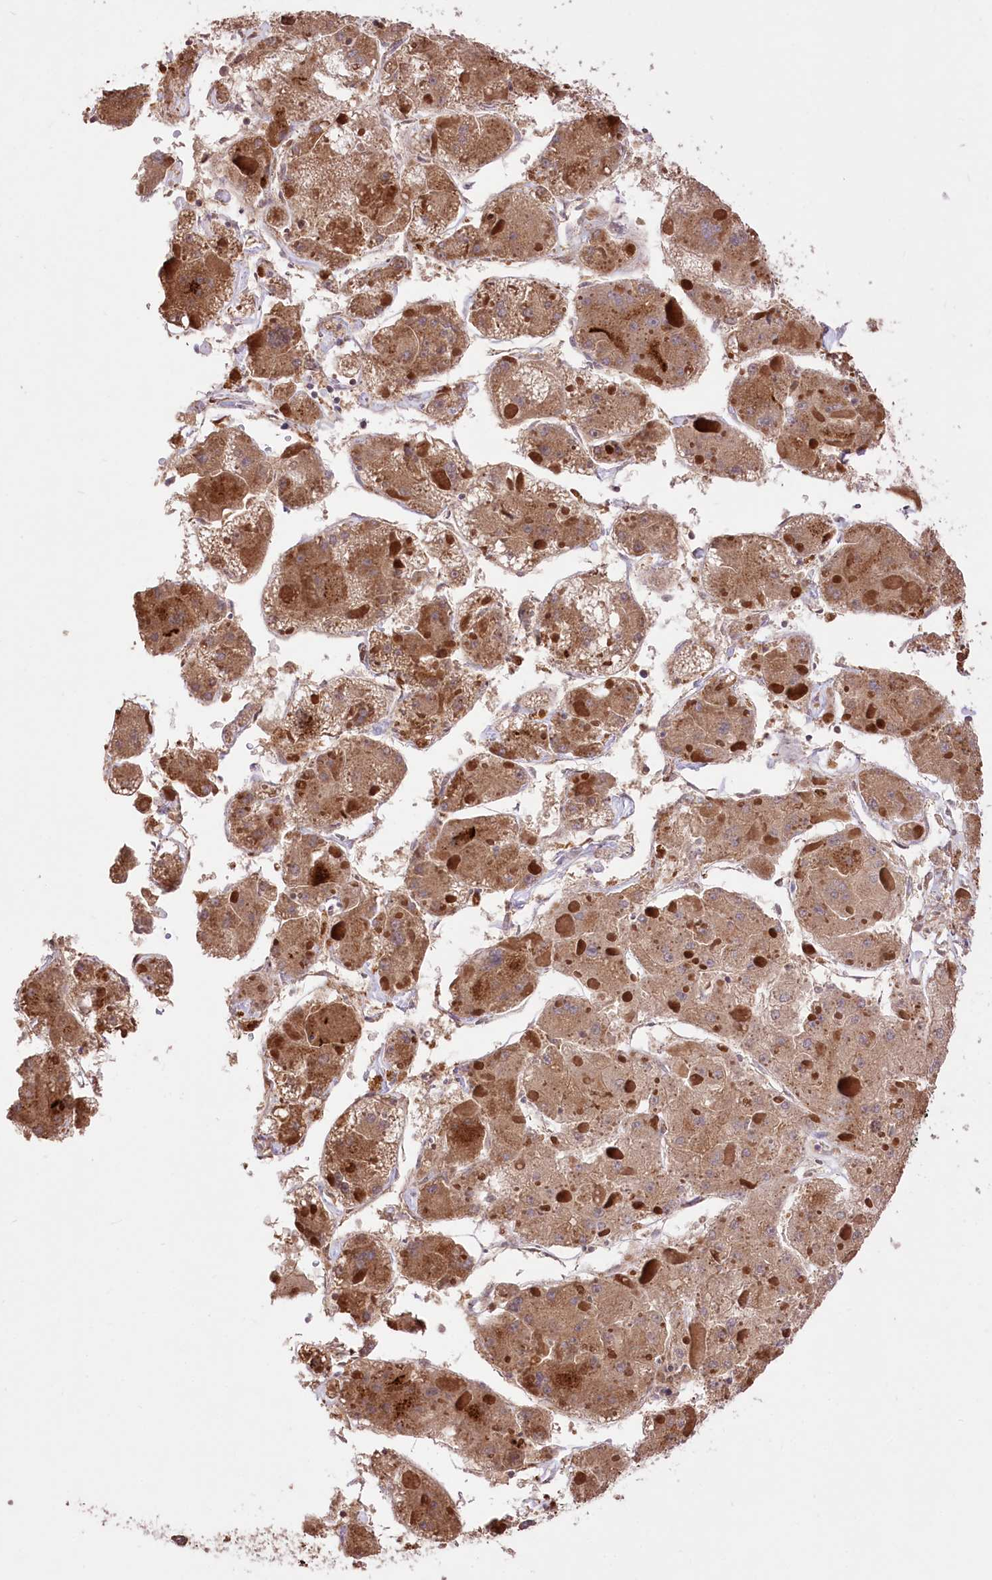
{"staining": {"intensity": "moderate", "quantity": ">75%", "location": "cytoplasmic/membranous"}, "tissue": "liver cancer", "cell_type": "Tumor cells", "image_type": "cancer", "snomed": [{"axis": "morphology", "description": "Carcinoma, Hepatocellular, NOS"}, {"axis": "topography", "description": "Liver"}], "caption": "Protein expression analysis of liver cancer (hepatocellular carcinoma) exhibits moderate cytoplasmic/membranous positivity in approximately >75% of tumor cells. The staining is performed using DAB brown chromogen to label protein expression. The nuclei are counter-stained blue using hematoxylin.", "gene": "XYLB", "patient": {"sex": "female", "age": 73}}